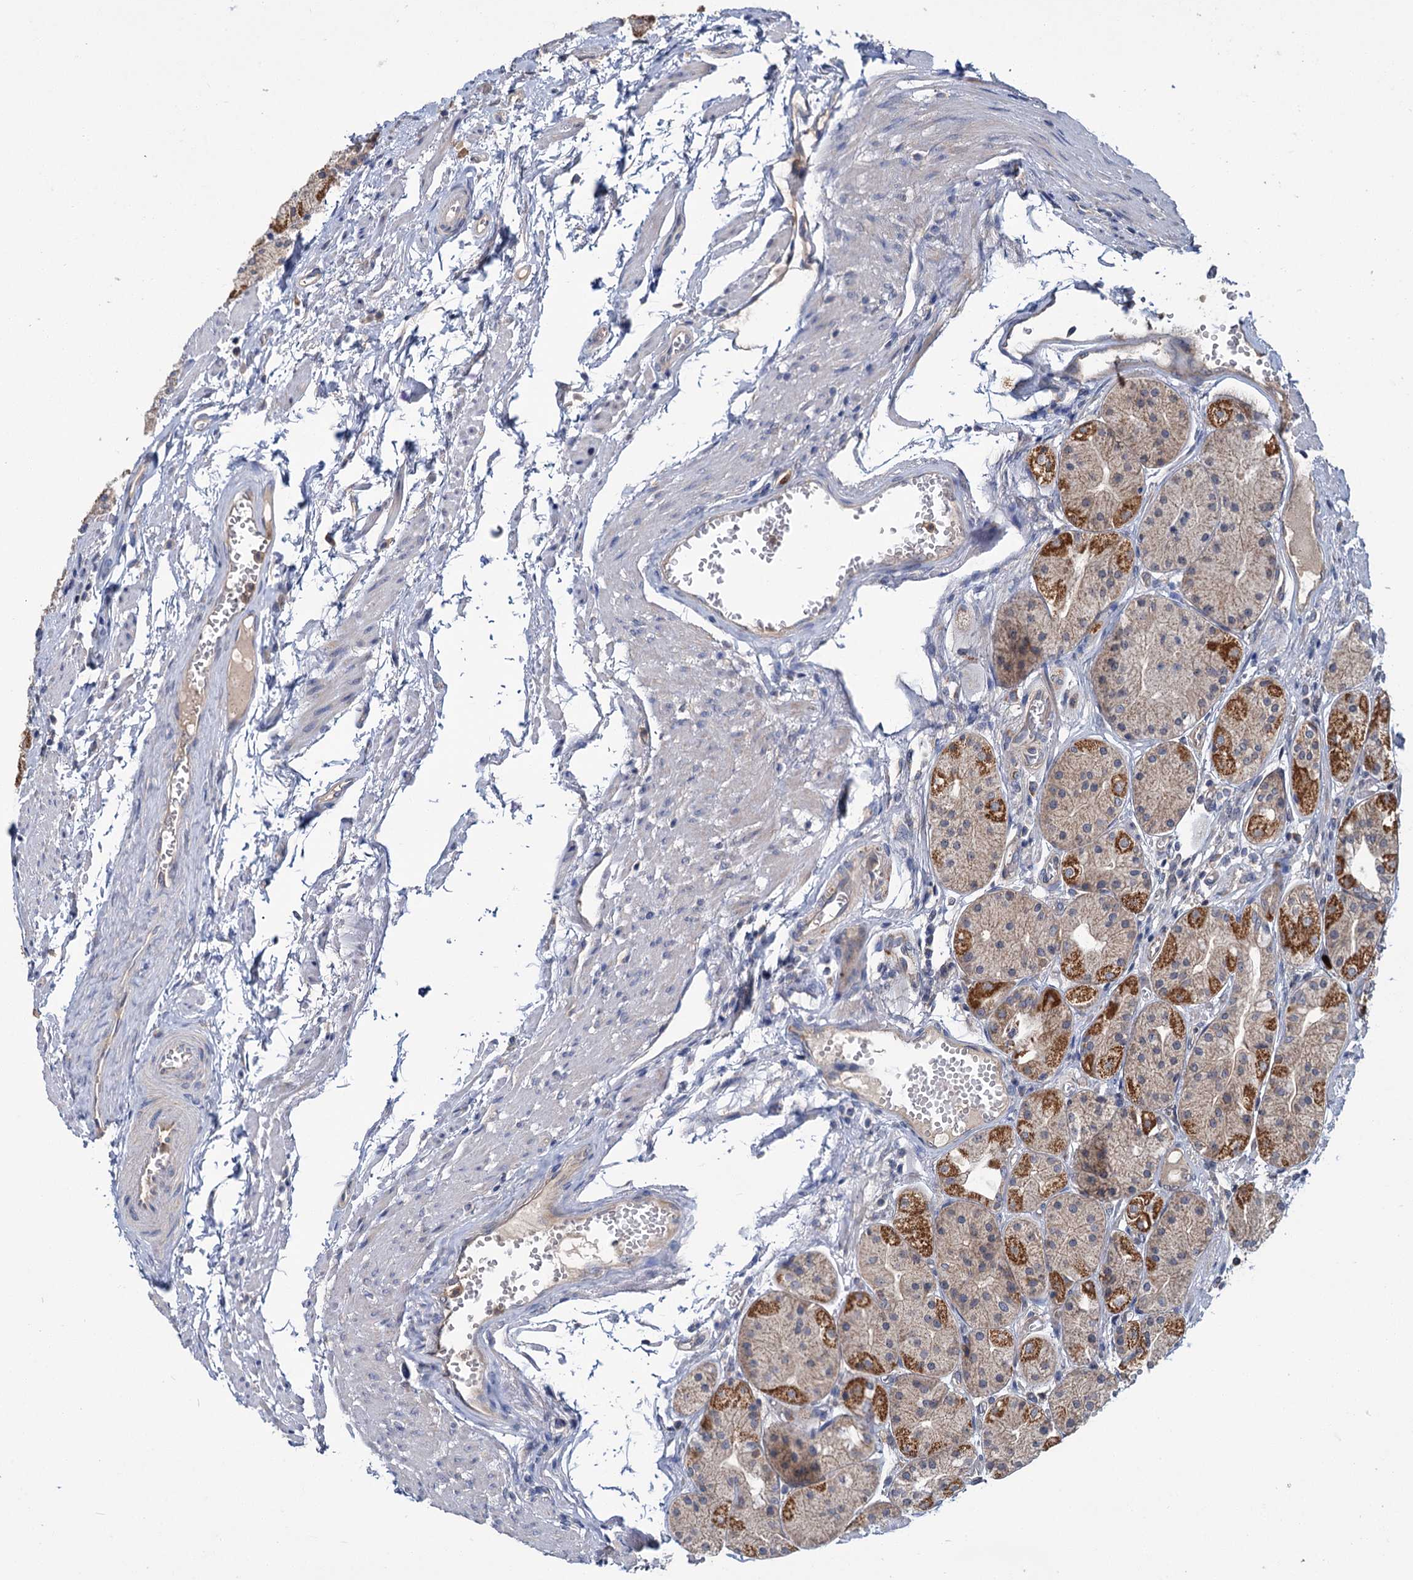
{"staining": {"intensity": "moderate", "quantity": "25%-75%", "location": "cytoplasmic/membranous"}, "tissue": "stomach", "cell_type": "Glandular cells", "image_type": "normal", "snomed": [{"axis": "morphology", "description": "Normal tissue, NOS"}, {"axis": "topography", "description": "Stomach, upper"}], "caption": "Immunohistochemical staining of normal stomach shows moderate cytoplasmic/membranous protein positivity in about 25%-75% of glandular cells. Immunohistochemistry stains the protein of interest in brown and the nuclei are stained blue.", "gene": "DYNC2H1", "patient": {"sex": "male", "age": 72}}